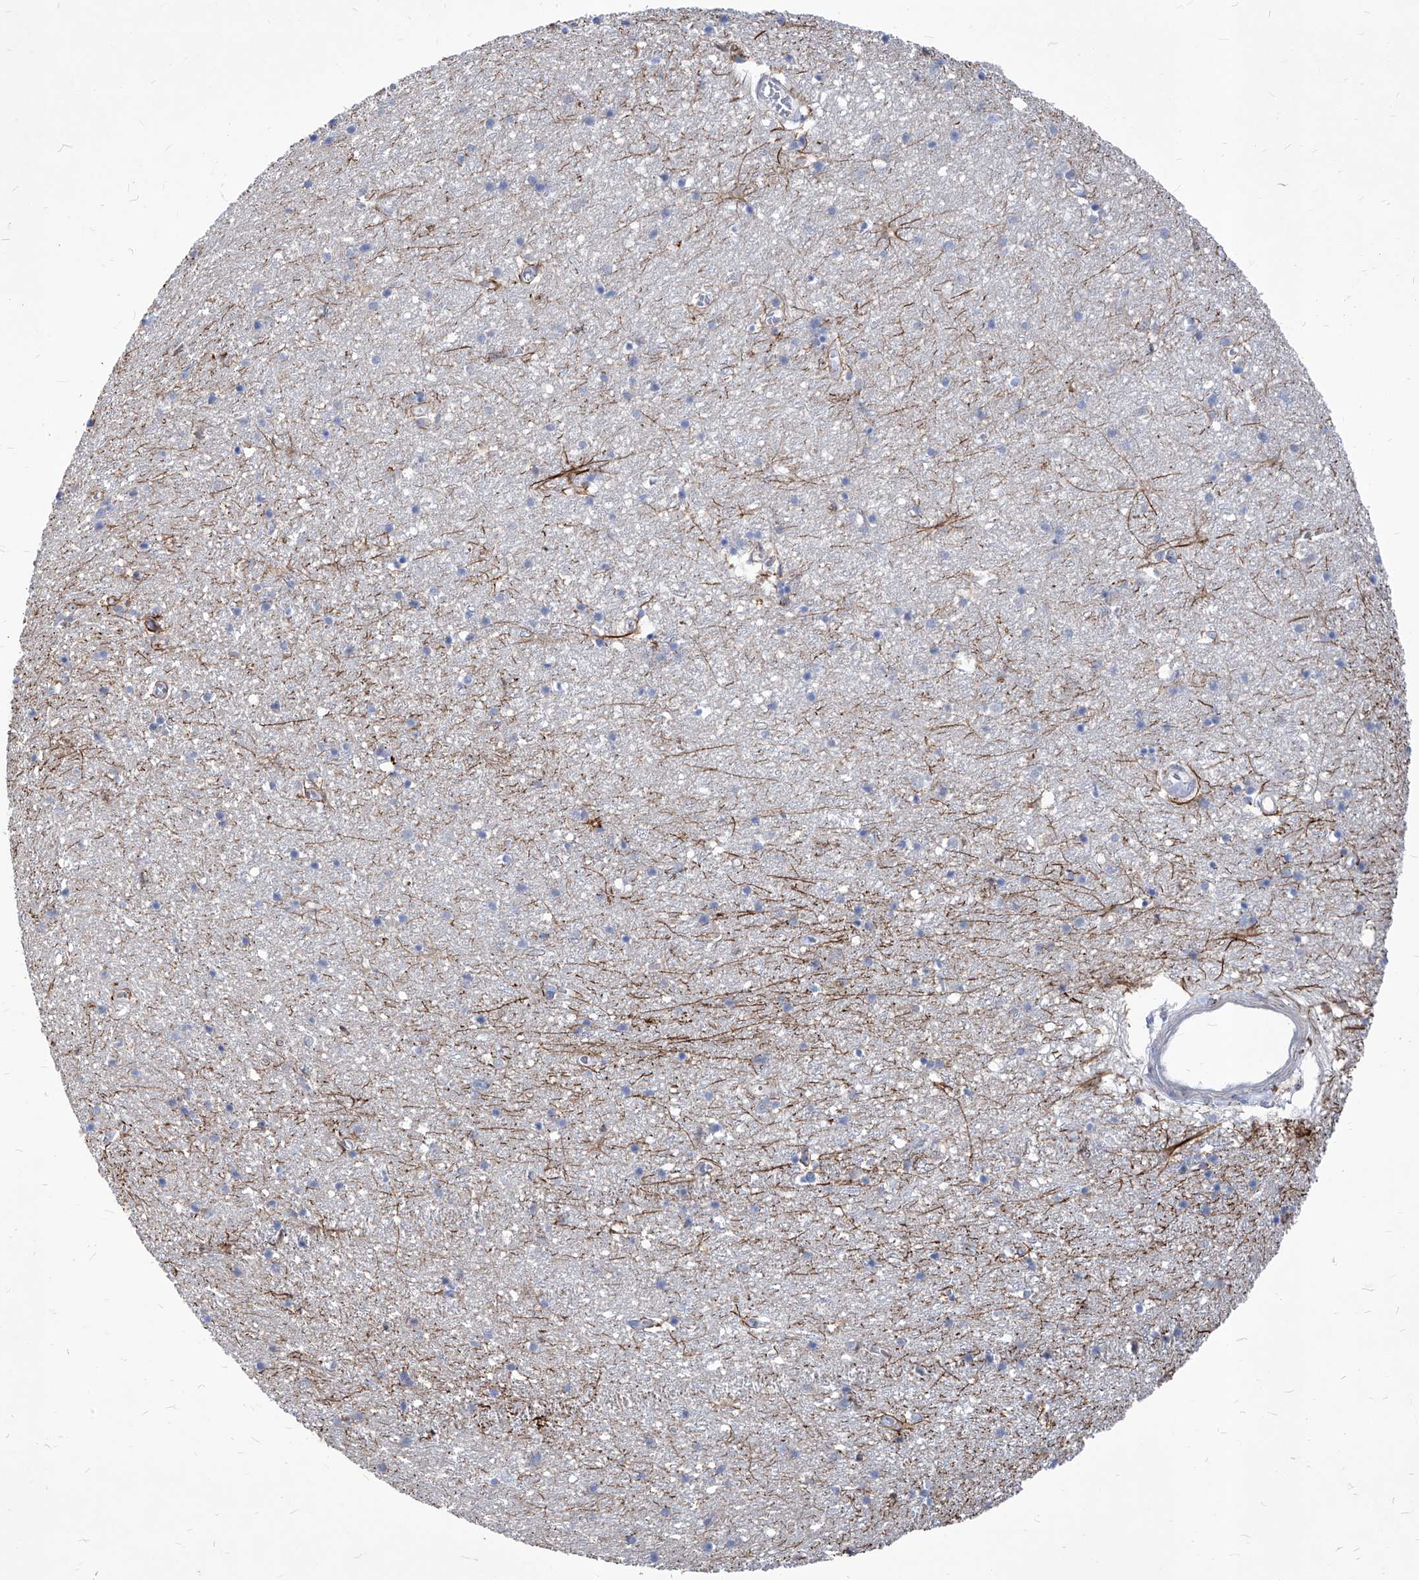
{"staining": {"intensity": "negative", "quantity": "none", "location": "none"}, "tissue": "cerebral cortex", "cell_type": "Endothelial cells", "image_type": "normal", "snomed": [{"axis": "morphology", "description": "Normal tissue, NOS"}, {"axis": "topography", "description": "Cerebral cortex"}], "caption": "The photomicrograph demonstrates no significant positivity in endothelial cells of cerebral cortex. The staining is performed using DAB brown chromogen with nuclei counter-stained in using hematoxylin.", "gene": "UBOX5", "patient": {"sex": "female", "age": 64}}